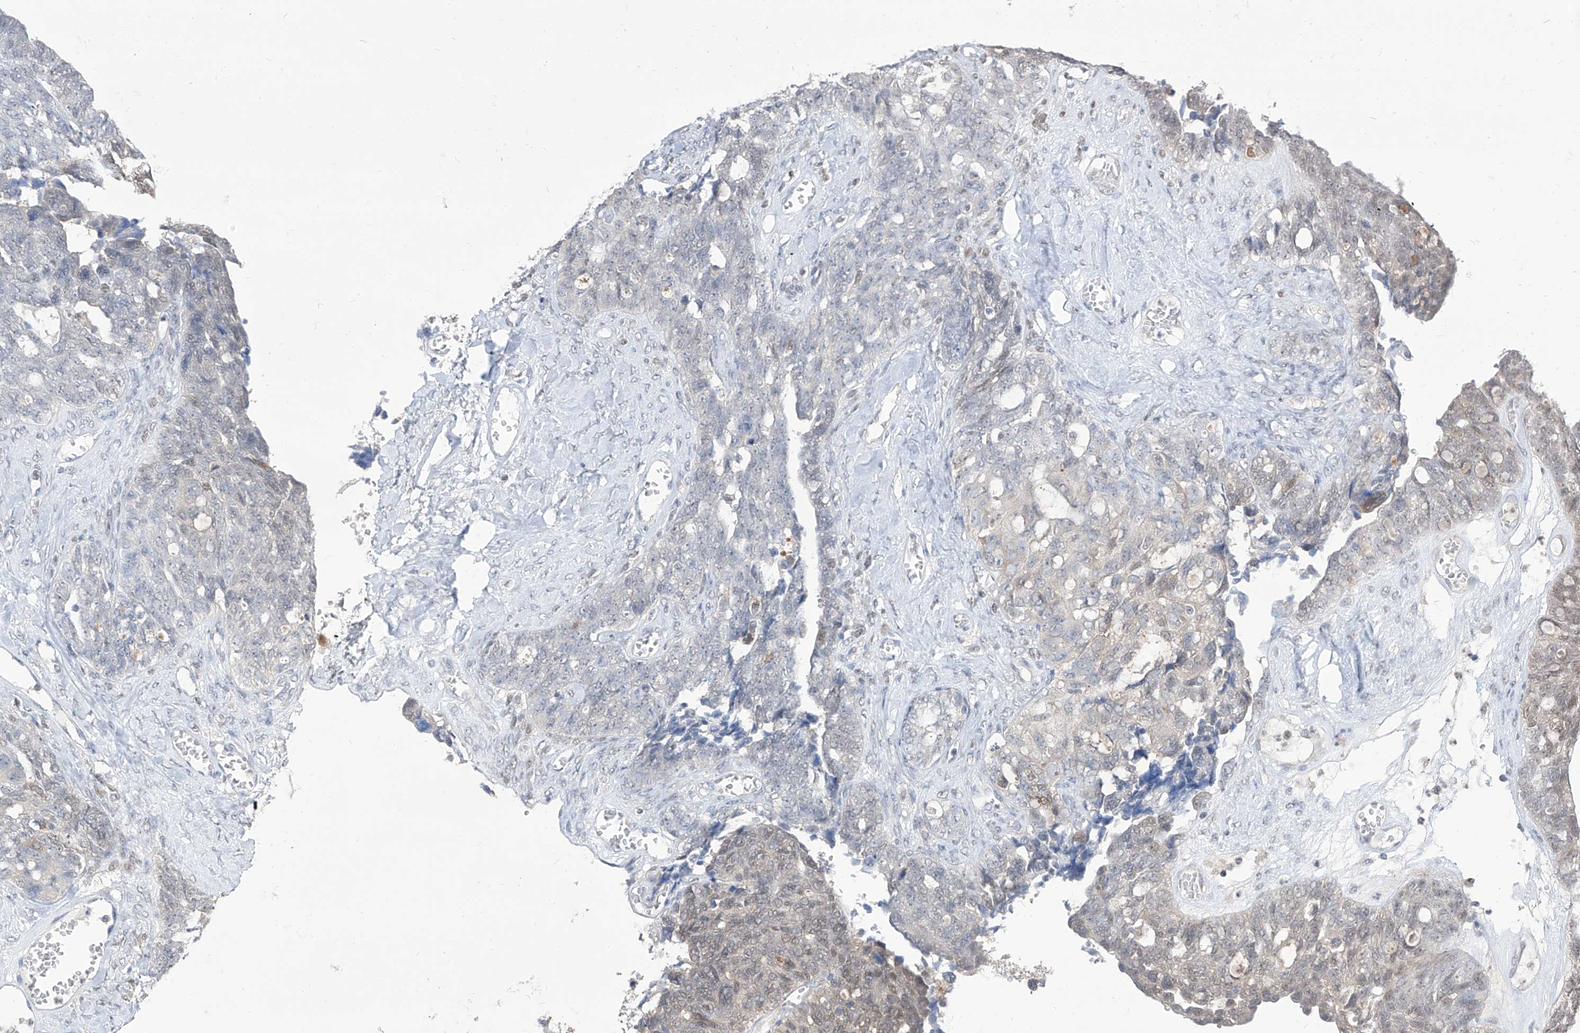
{"staining": {"intensity": "weak", "quantity": "<25%", "location": "nuclear"}, "tissue": "ovarian cancer", "cell_type": "Tumor cells", "image_type": "cancer", "snomed": [{"axis": "morphology", "description": "Cystadenocarcinoma, serous, NOS"}, {"axis": "topography", "description": "Ovary"}], "caption": "Immunohistochemistry (IHC) of ovarian cancer (serous cystadenocarcinoma) reveals no staining in tumor cells. (DAB (3,3'-diaminobenzidine) immunohistochemistry, high magnification).", "gene": "BROX", "patient": {"sex": "female", "age": 79}}